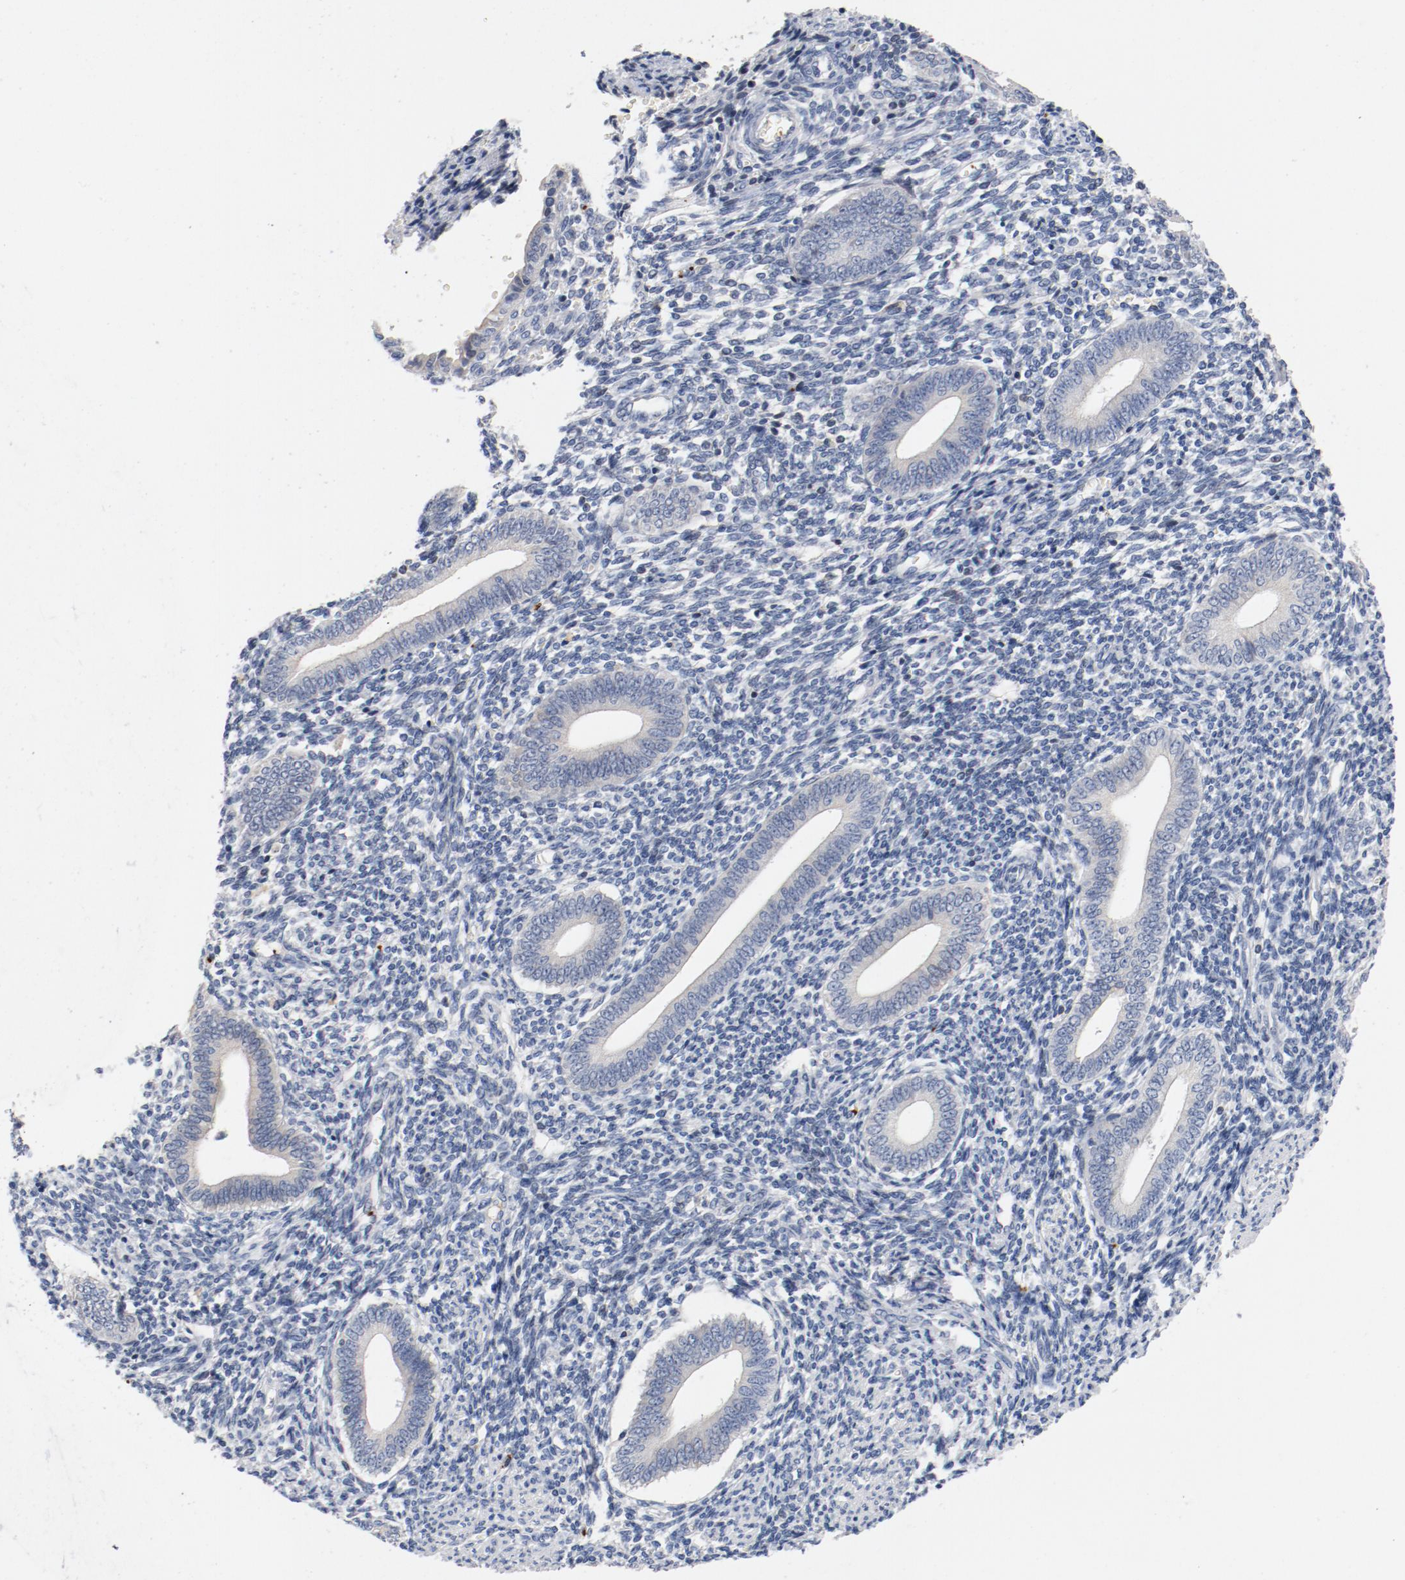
{"staining": {"intensity": "negative", "quantity": "none", "location": "none"}, "tissue": "endometrium", "cell_type": "Cells in endometrial stroma", "image_type": "normal", "snomed": [{"axis": "morphology", "description": "Normal tissue, NOS"}, {"axis": "topography", "description": "Uterus"}, {"axis": "topography", "description": "Endometrium"}], "caption": "A histopathology image of endometrium stained for a protein reveals no brown staining in cells in endometrial stroma. (Brightfield microscopy of DAB (3,3'-diaminobenzidine) IHC at high magnification).", "gene": "PIM1", "patient": {"sex": "female", "age": 33}}